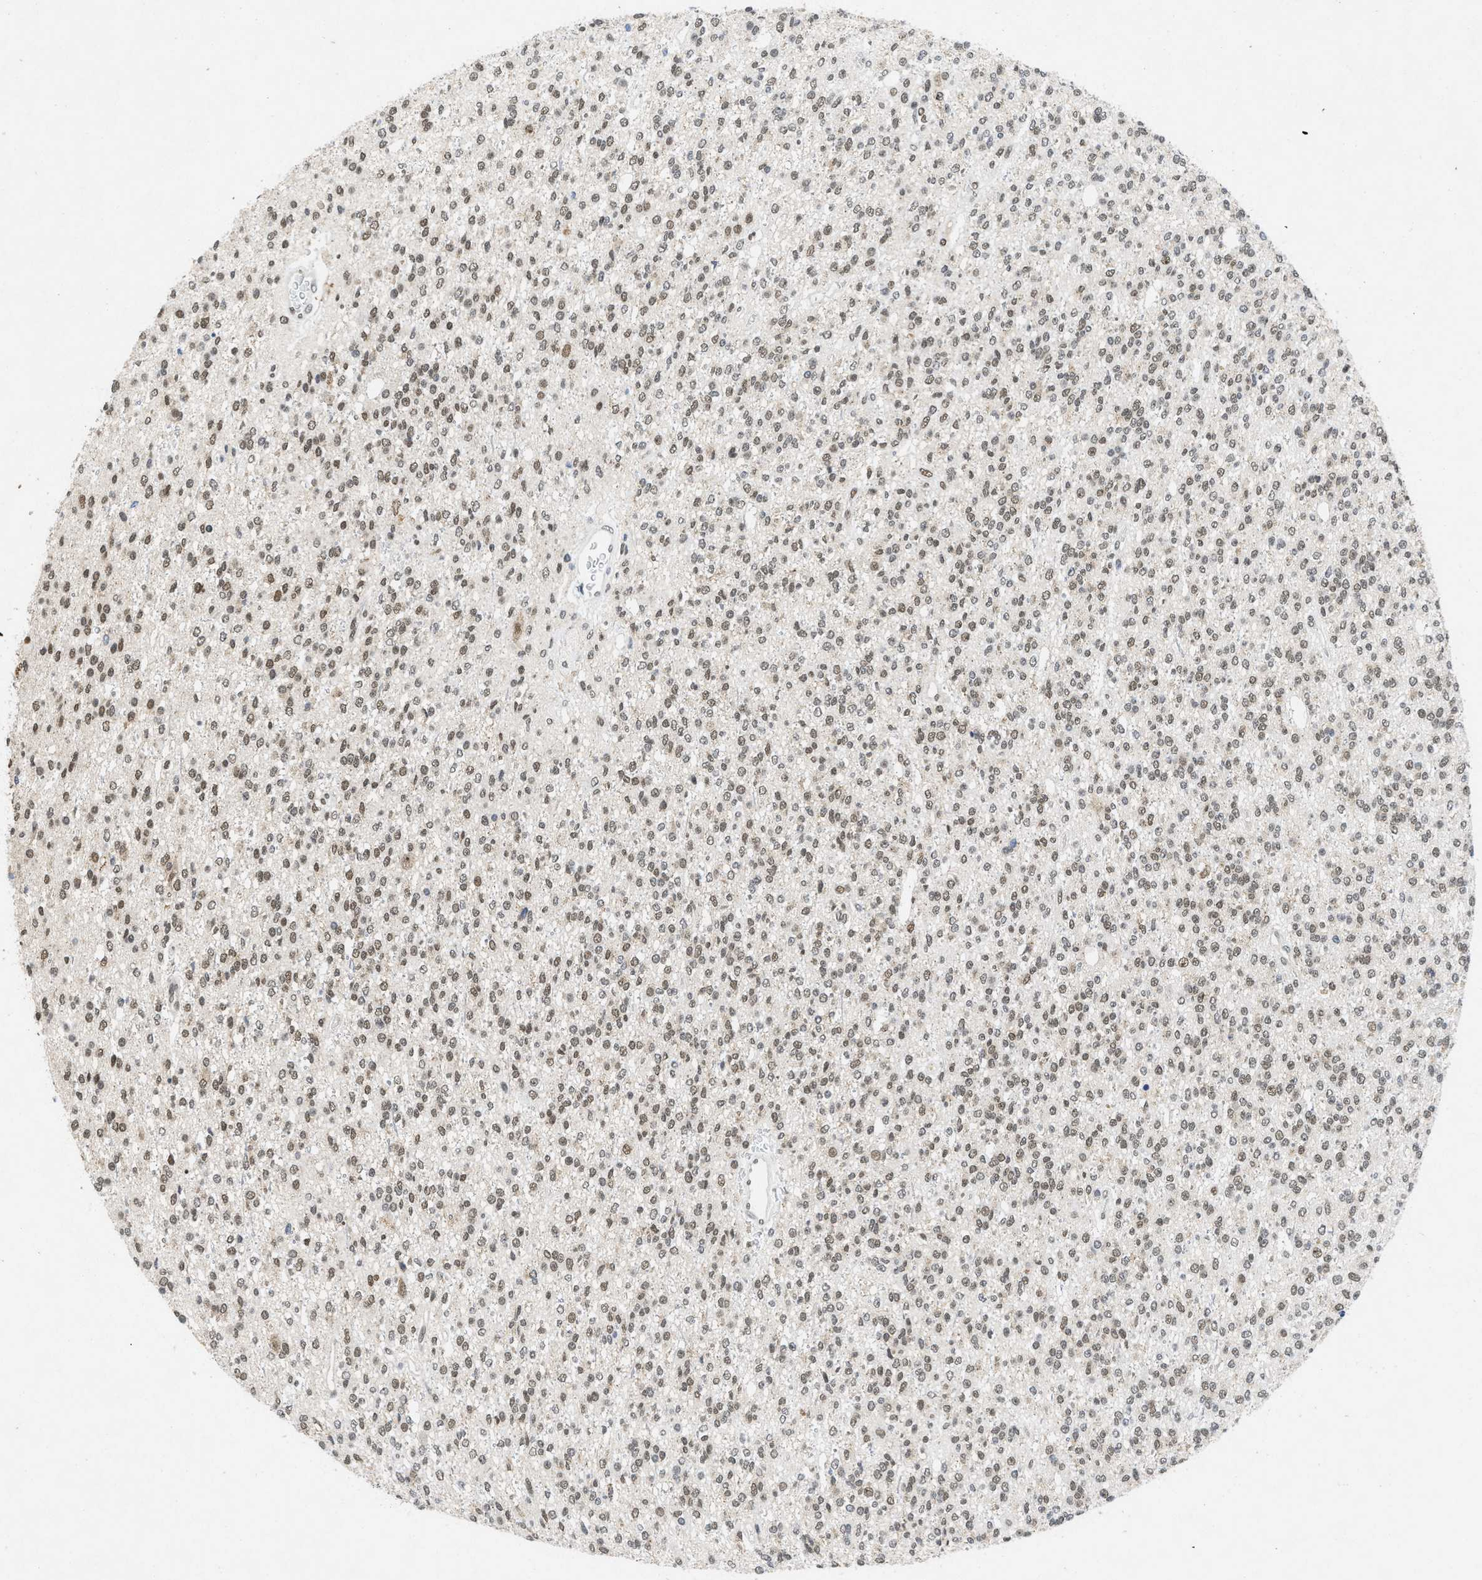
{"staining": {"intensity": "weak", "quantity": ">75%", "location": "nuclear"}, "tissue": "glioma", "cell_type": "Tumor cells", "image_type": "cancer", "snomed": [{"axis": "morphology", "description": "Glioma, malignant, High grade"}, {"axis": "topography", "description": "Brain"}], "caption": "Glioma stained for a protein demonstrates weak nuclear positivity in tumor cells.", "gene": "ZNF346", "patient": {"sex": "male", "age": 34}}